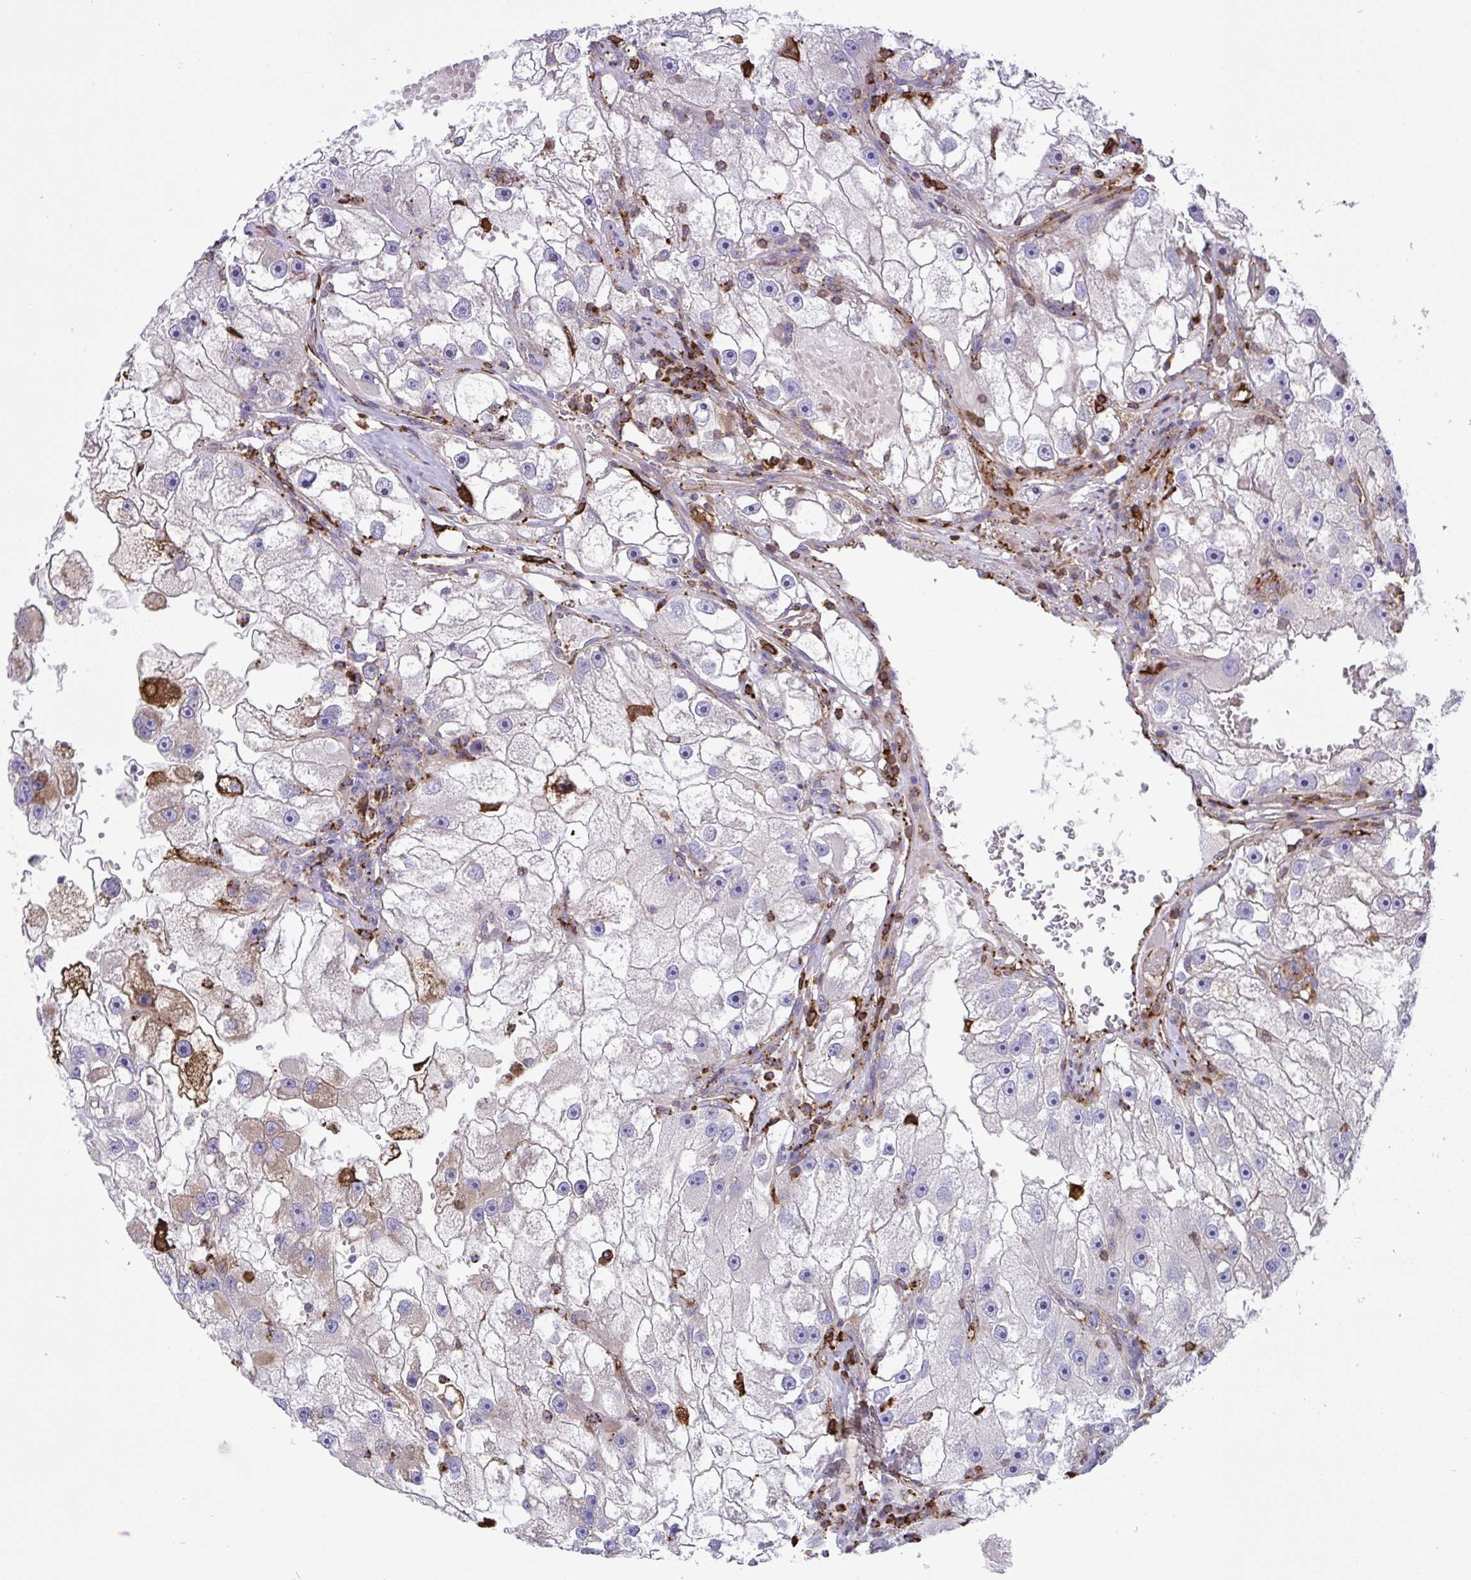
{"staining": {"intensity": "strong", "quantity": "<25%", "location": "cytoplasmic/membranous"}, "tissue": "renal cancer", "cell_type": "Tumor cells", "image_type": "cancer", "snomed": [{"axis": "morphology", "description": "Adenocarcinoma, NOS"}, {"axis": "topography", "description": "Kidney"}], "caption": "Immunohistochemical staining of adenocarcinoma (renal) reveals medium levels of strong cytoplasmic/membranous protein staining in about <25% of tumor cells. Using DAB (brown) and hematoxylin (blue) stains, captured at high magnification using brightfield microscopy.", "gene": "PPIH", "patient": {"sex": "male", "age": 63}}